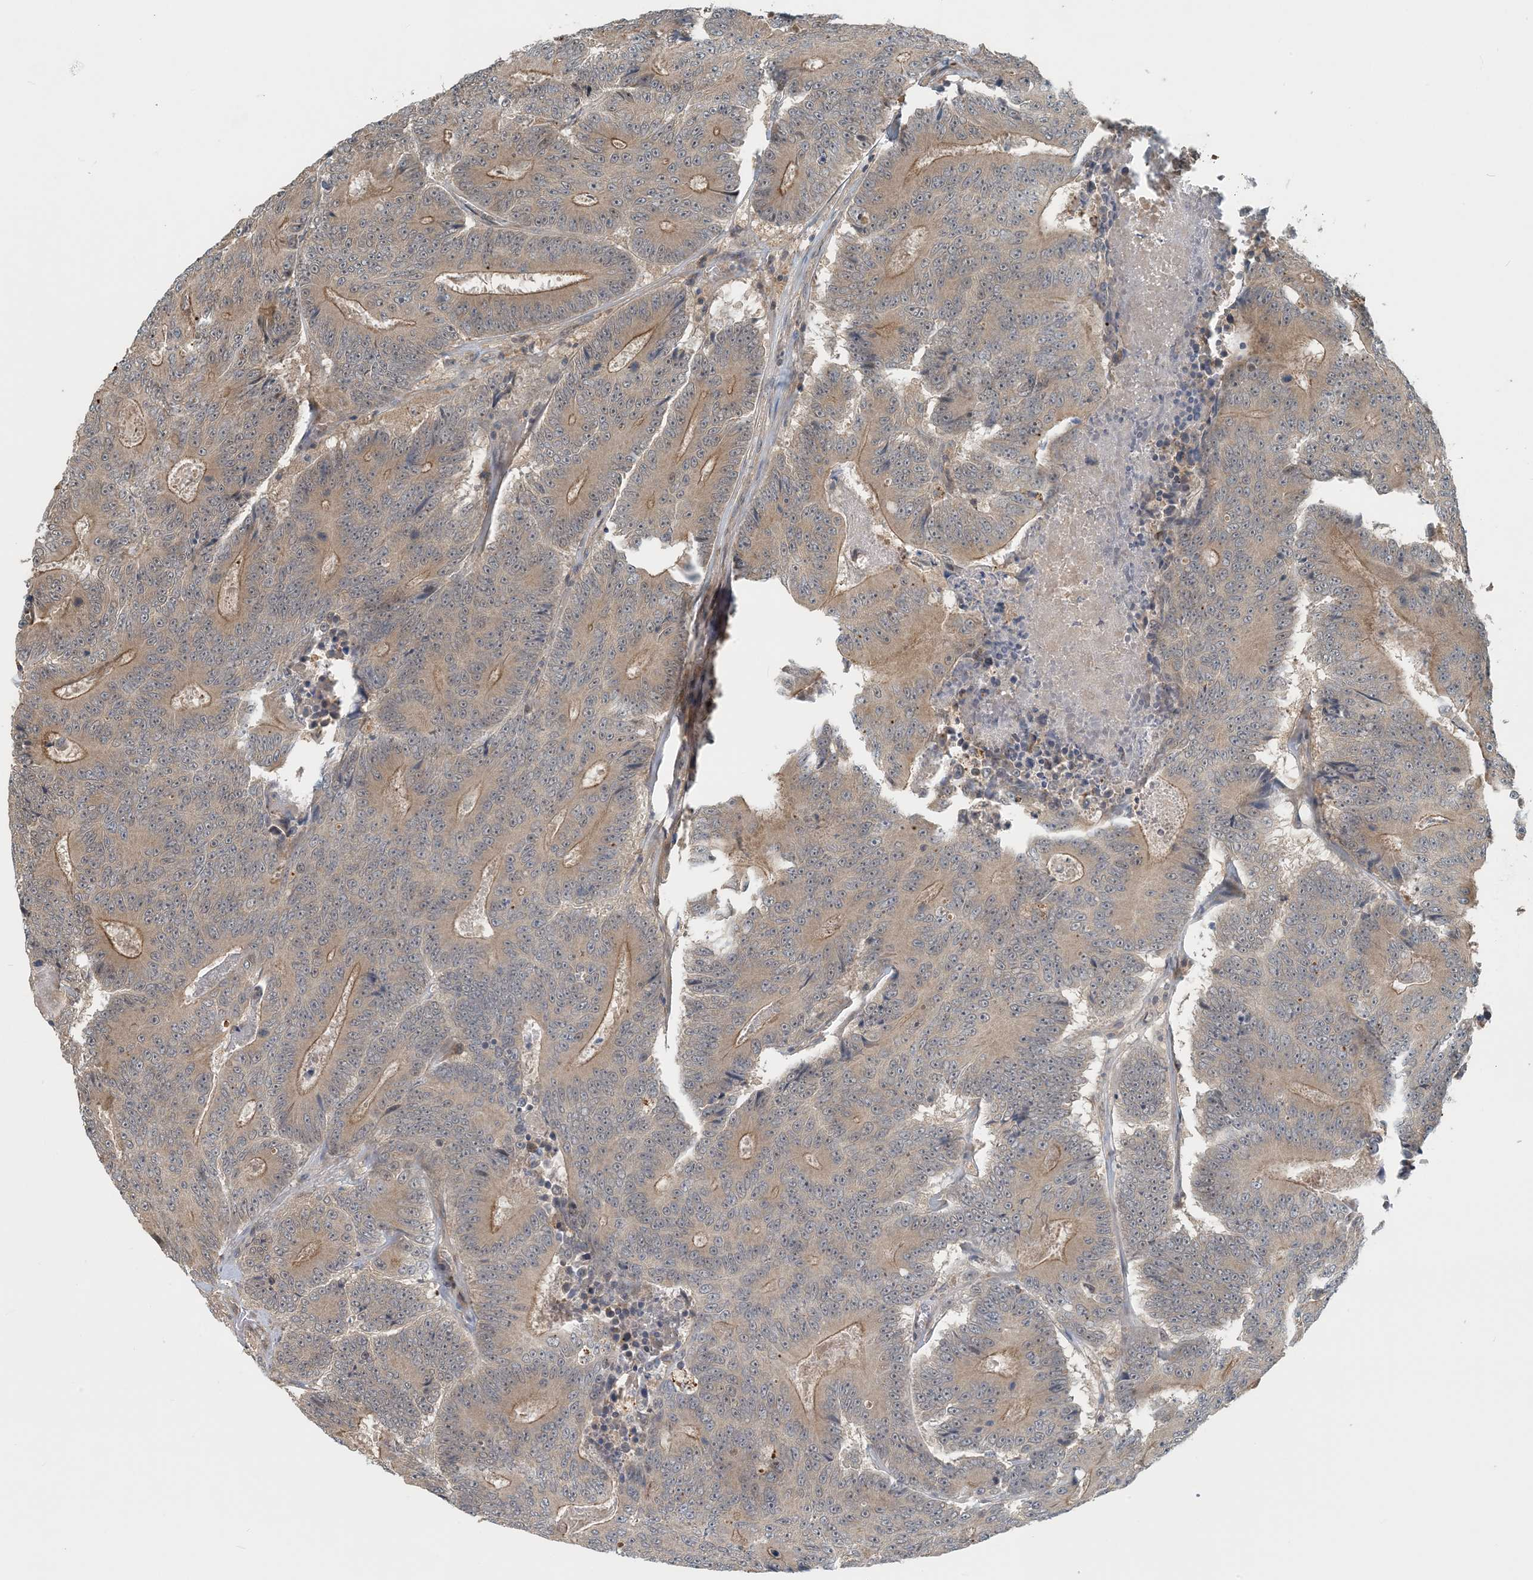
{"staining": {"intensity": "moderate", "quantity": "<25%", "location": "cytoplasmic/membranous"}, "tissue": "colorectal cancer", "cell_type": "Tumor cells", "image_type": "cancer", "snomed": [{"axis": "morphology", "description": "Adenocarcinoma, NOS"}, {"axis": "topography", "description": "Colon"}], "caption": "Protein staining of adenocarcinoma (colorectal) tissue exhibits moderate cytoplasmic/membranous expression in about <25% of tumor cells.", "gene": "ZBTB3", "patient": {"sex": "male", "age": 83}}